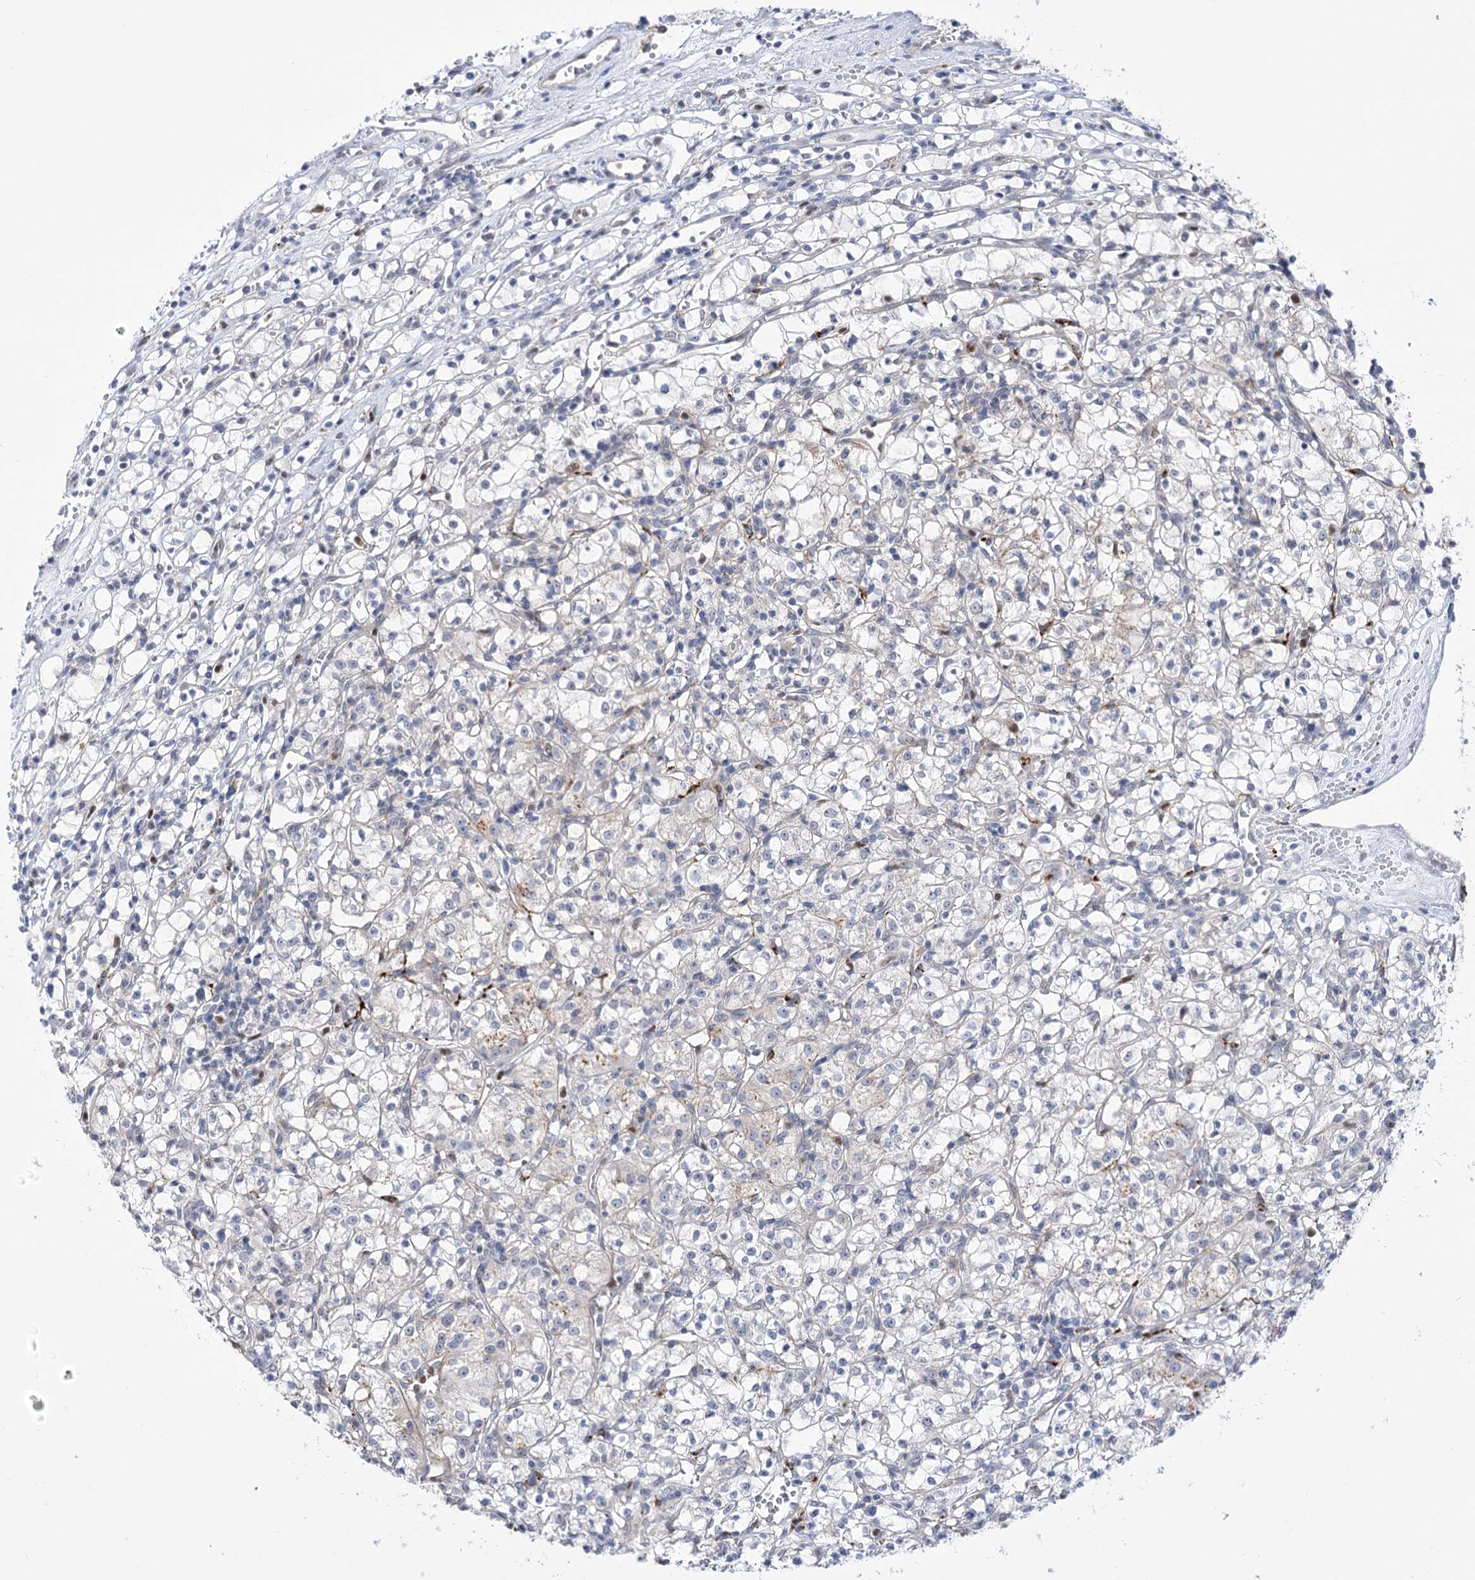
{"staining": {"intensity": "negative", "quantity": "none", "location": "none"}, "tissue": "renal cancer", "cell_type": "Tumor cells", "image_type": "cancer", "snomed": [{"axis": "morphology", "description": "Adenocarcinoma, NOS"}, {"axis": "topography", "description": "Kidney"}], "caption": "Immunohistochemical staining of human adenocarcinoma (renal) reveals no significant staining in tumor cells.", "gene": "SIAE", "patient": {"sex": "female", "age": 59}}